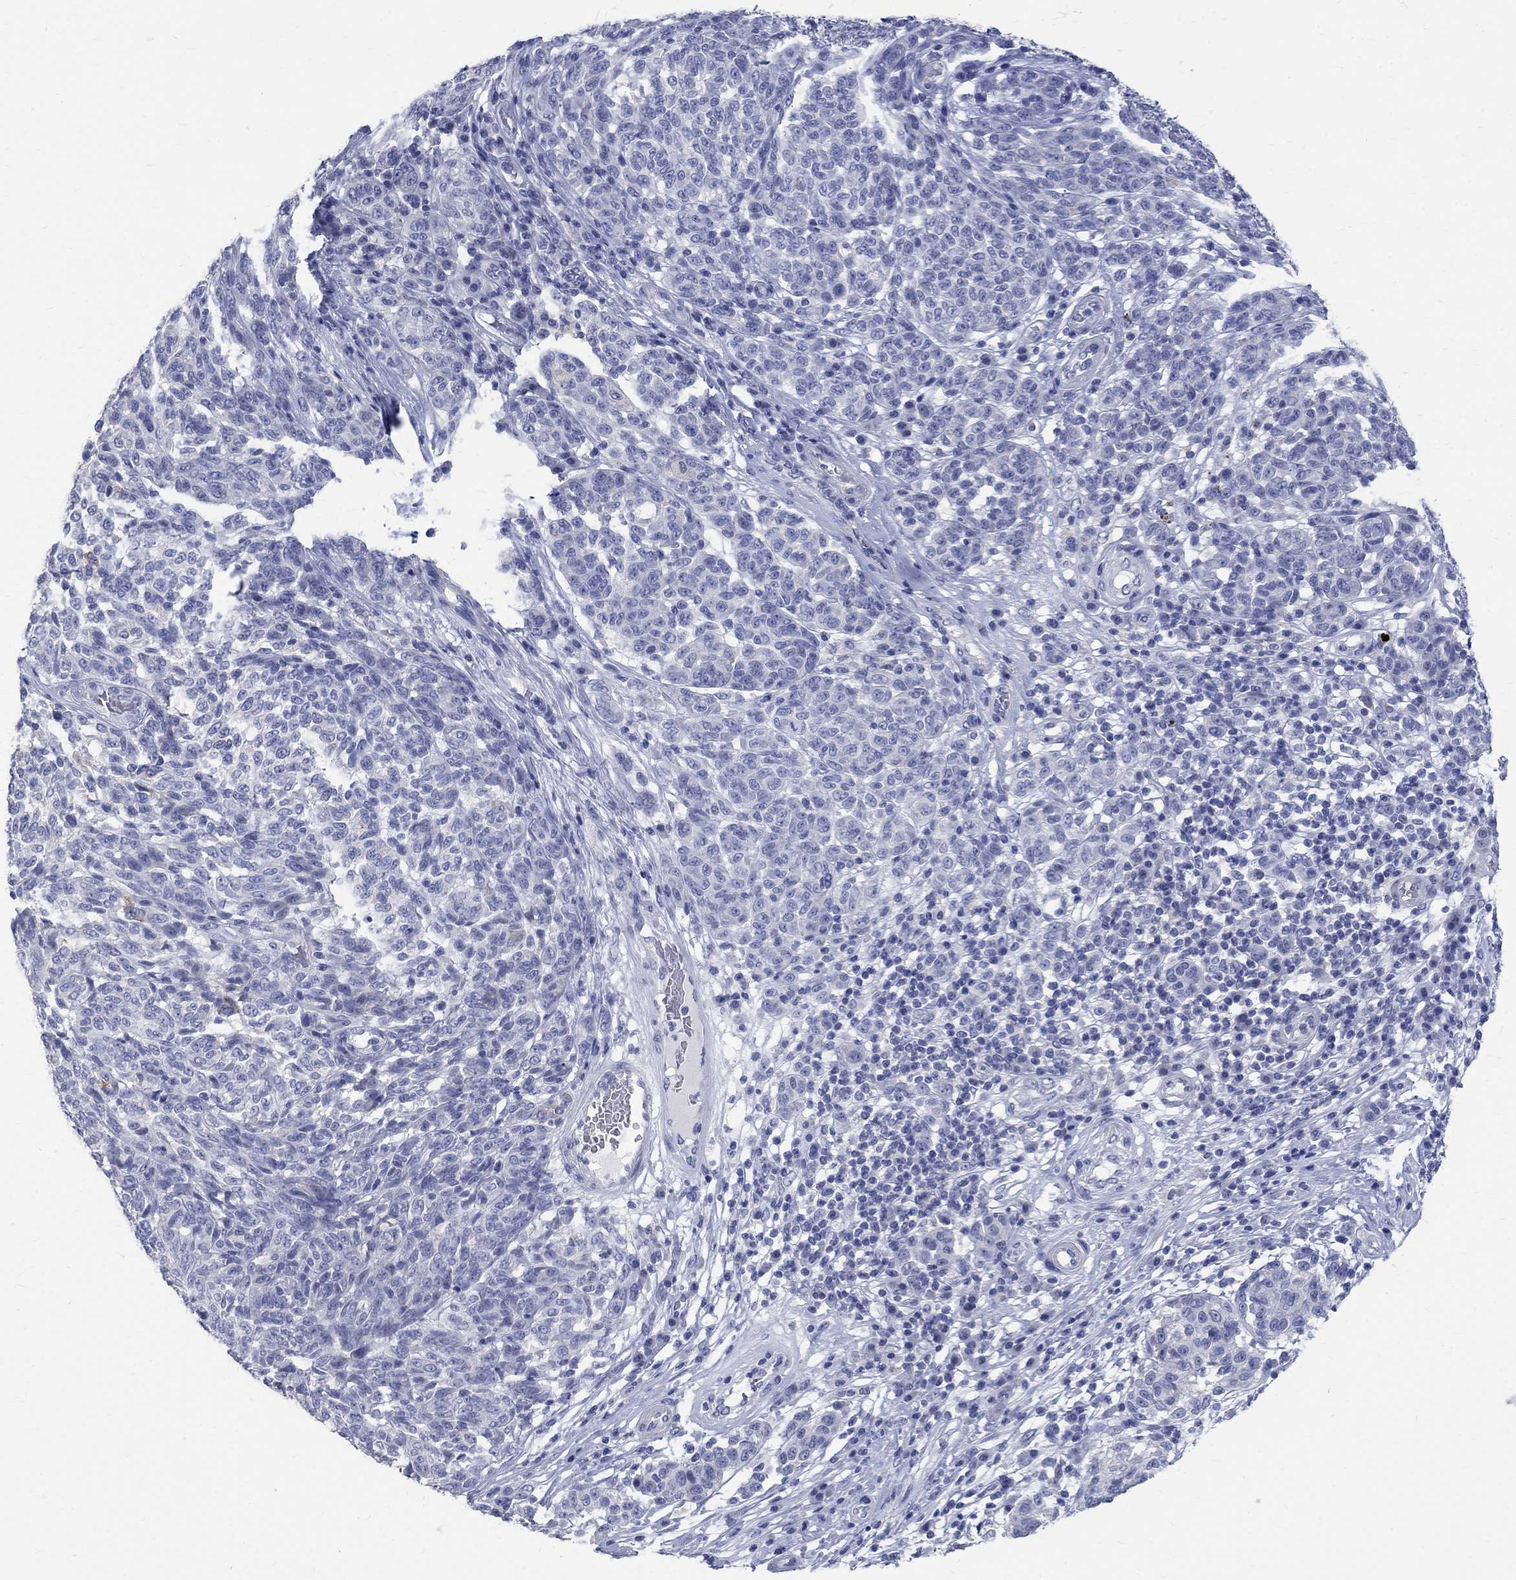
{"staining": {"intensity": "negative", "quantity": "none", "location": "none"}, "tissue": "melanoma", "cell_type": "Tumor cells", "image_type": "cancer", "snomed": [{"axis": "morphology", "description": "Malignant melanoma, NOS"}, {"axis": "topography", "description": "Skin"}], "caption": "IHC of malignant melanoma reveals no positivity in tumor cells.", "gene": "MAGEB6", "patient": {"sex": "male", "age": 59}}